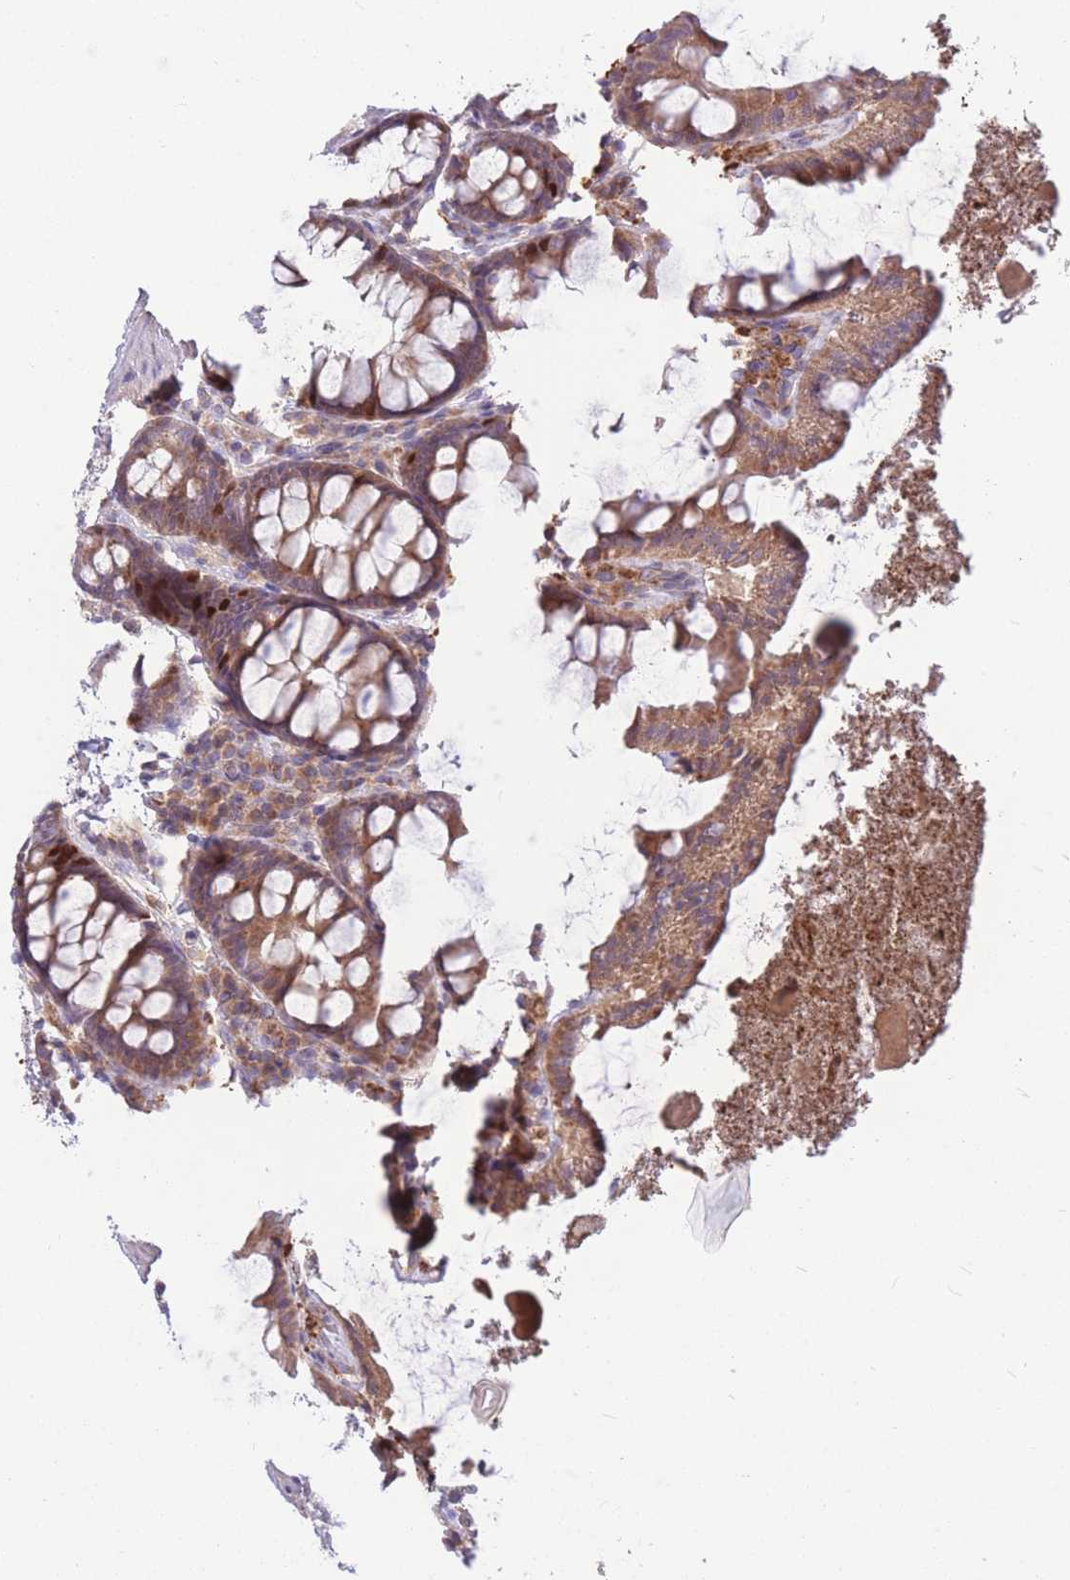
{"staining": {"intensity": "moderate", "quantity": ">75%", "location": "cytoplasmic/membranous"}, "tissue": "colon", "cell_type": "Endothelial cells", "image_type": "normal", "snomed": [{"axis": "morphology", "description": "Normal tissue, NOS"}, {"axis": "topography", "description": "Colon"}], "caption": "IHC micrograph of normal colon stained for a protein (brown), which demonstrates medium levels of moderate cytoplasmic/membranous staining in approximately >75% of endothelial cells.", "gene": "GMNN", "patient": {"sex": "male", "age": 84}}